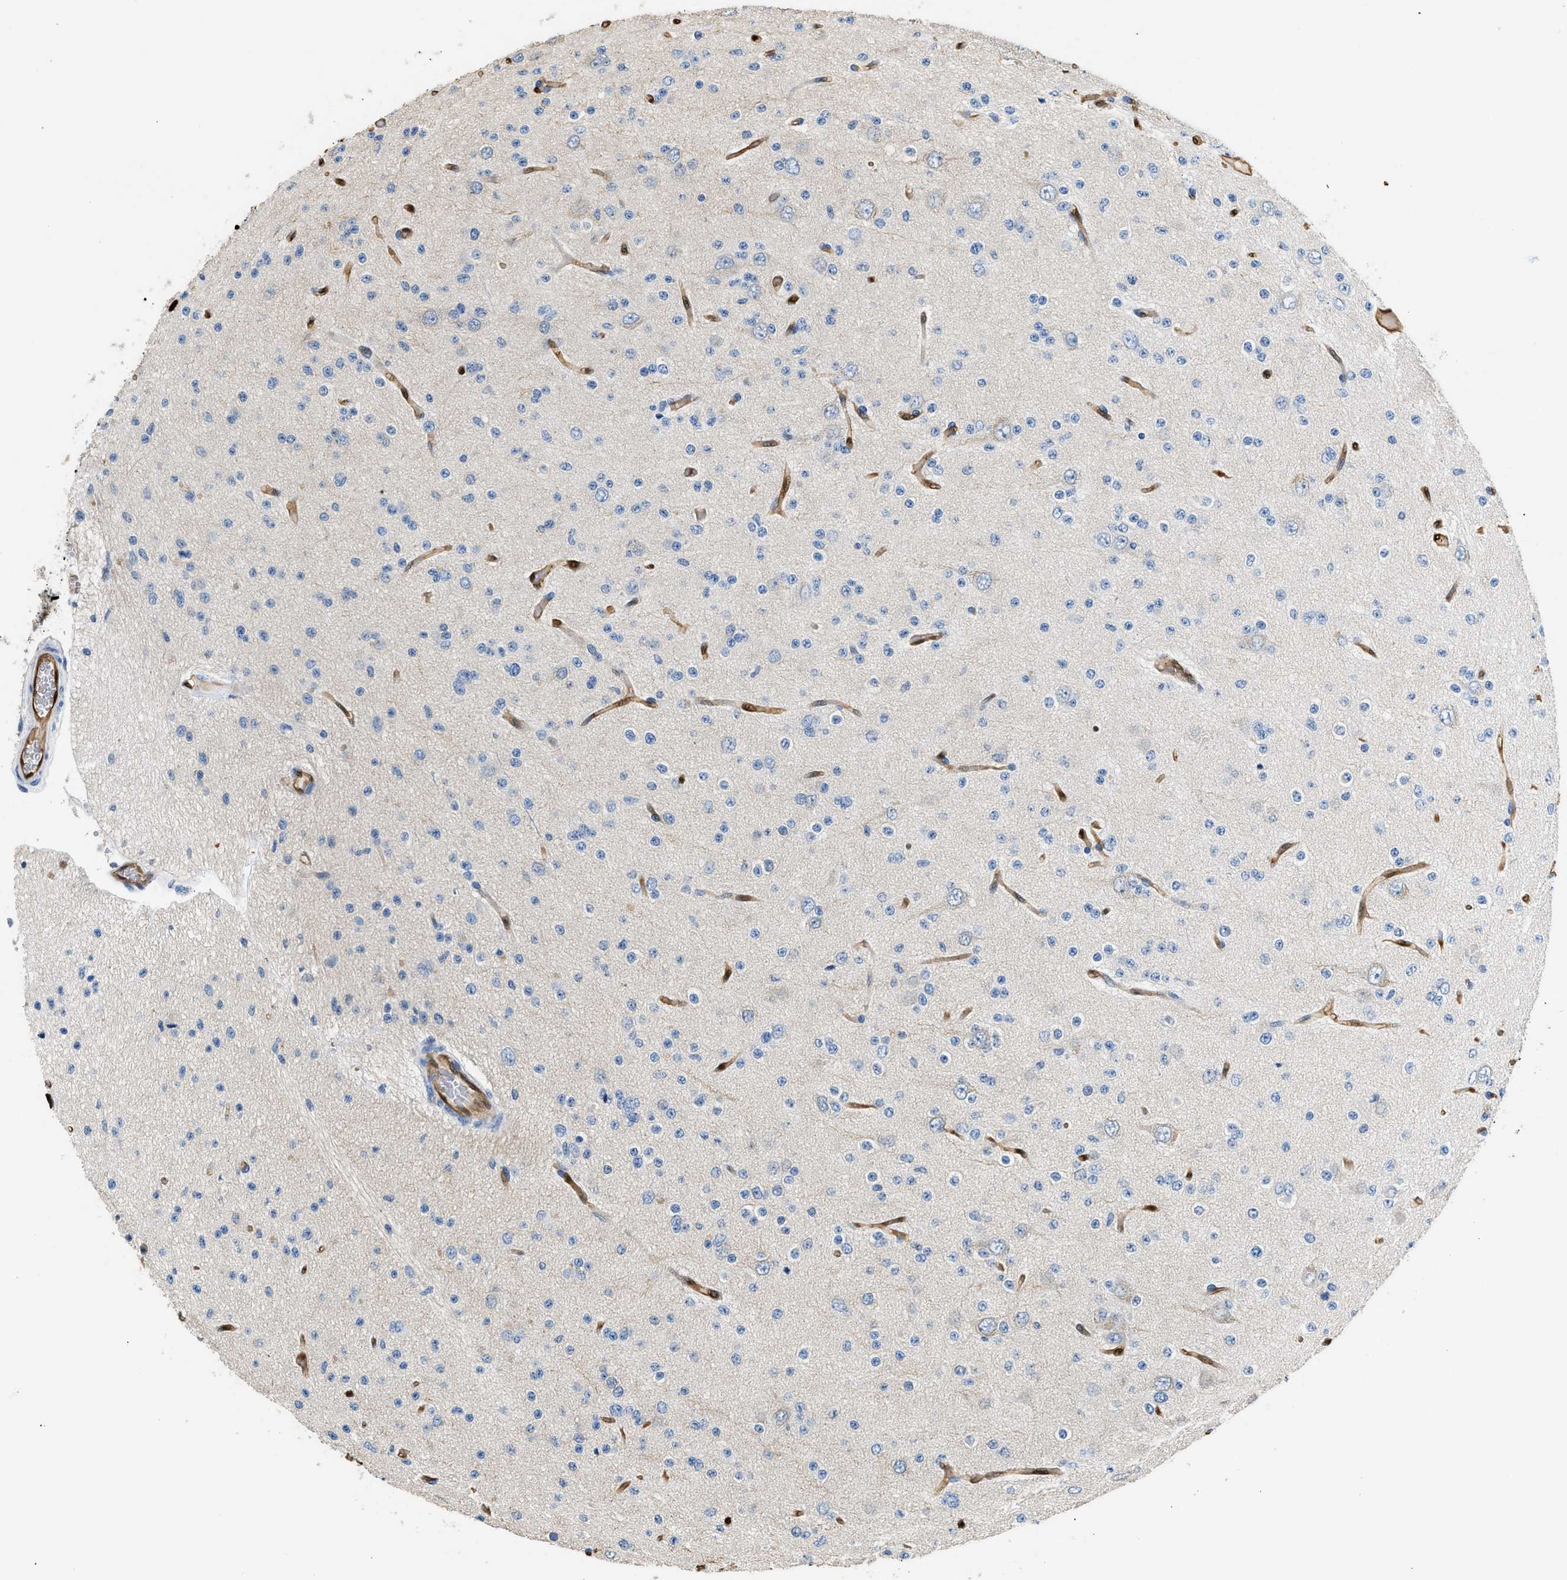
{"staining": {"intensity": "negative", "quantity": "none", "location": "none"}, "tissue": "glioma", "cell_type": "Tumor cells", "image_type": "cancer", "snomed": [{"axis": "morphology", "description": "Glioma, malignant, Low grade"}, {"axis": "topography", "description": "Brain"}], "caption": "Tumor cells are negative for protein expression in human malignant glioma (low-grade).", "gene": "ANXA3", "patient": {"sex": "male", "age": 38}}